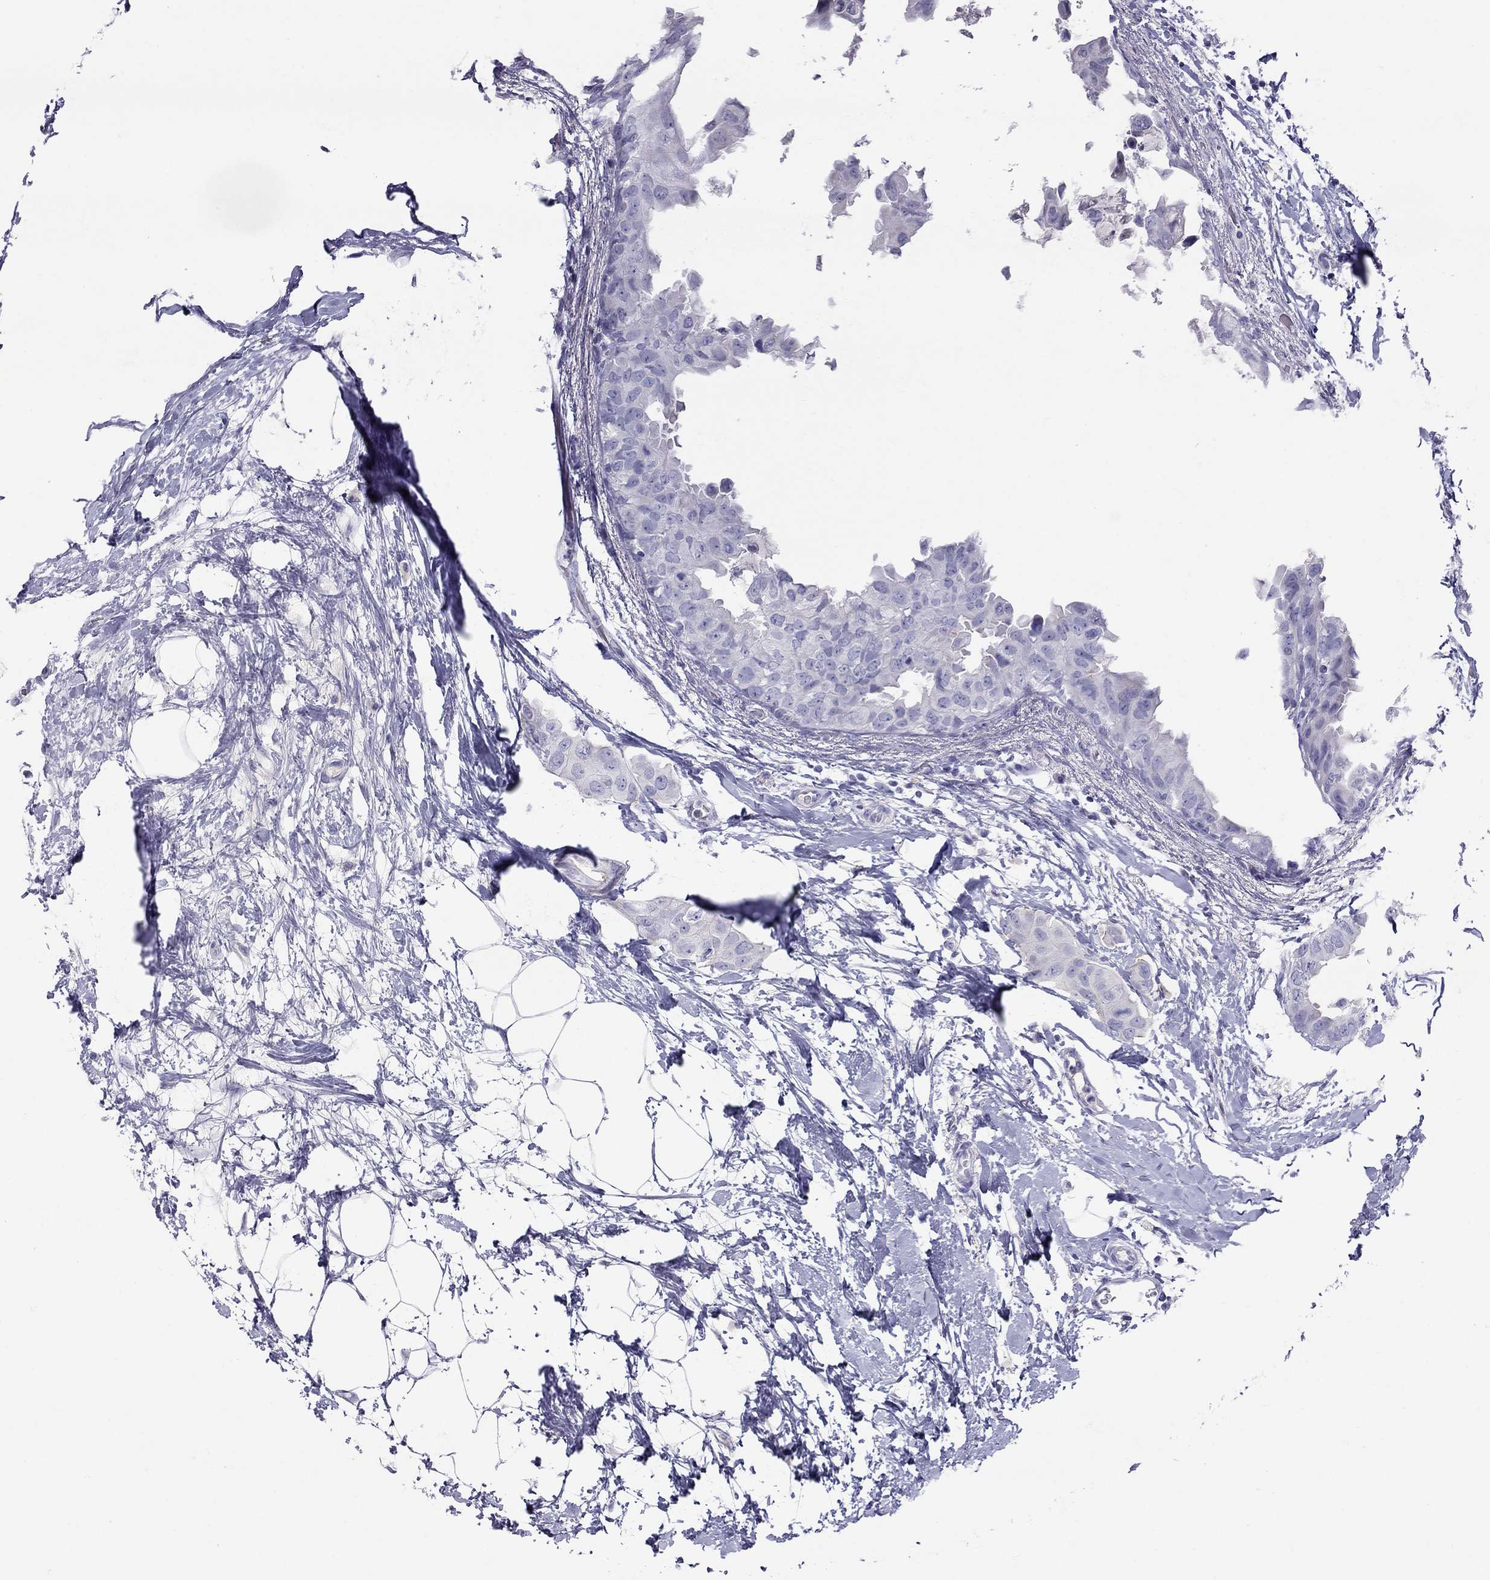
{"staining": {"intensity": "negative", "quantity": "none", "location": "none"}, "tissue": "breast cancer", "cell_type": "Tumor cells", "image_type": "cancer", "snomed": [{"axis": "morphology", "description": "Normal tissue, NOS"}, {"axis": "morphology", "description": "Duct carcinoma"}, {"axis": "topography", "description": "Breast"}], "caption": "An immunohistochemistry image of intraductal carcinoma (breast) is shown. There is no staining in tumor cells of intraductal carcinoma (breast).", "gene": "MUC16", "patient": {"sex": "female", "age": 40}}